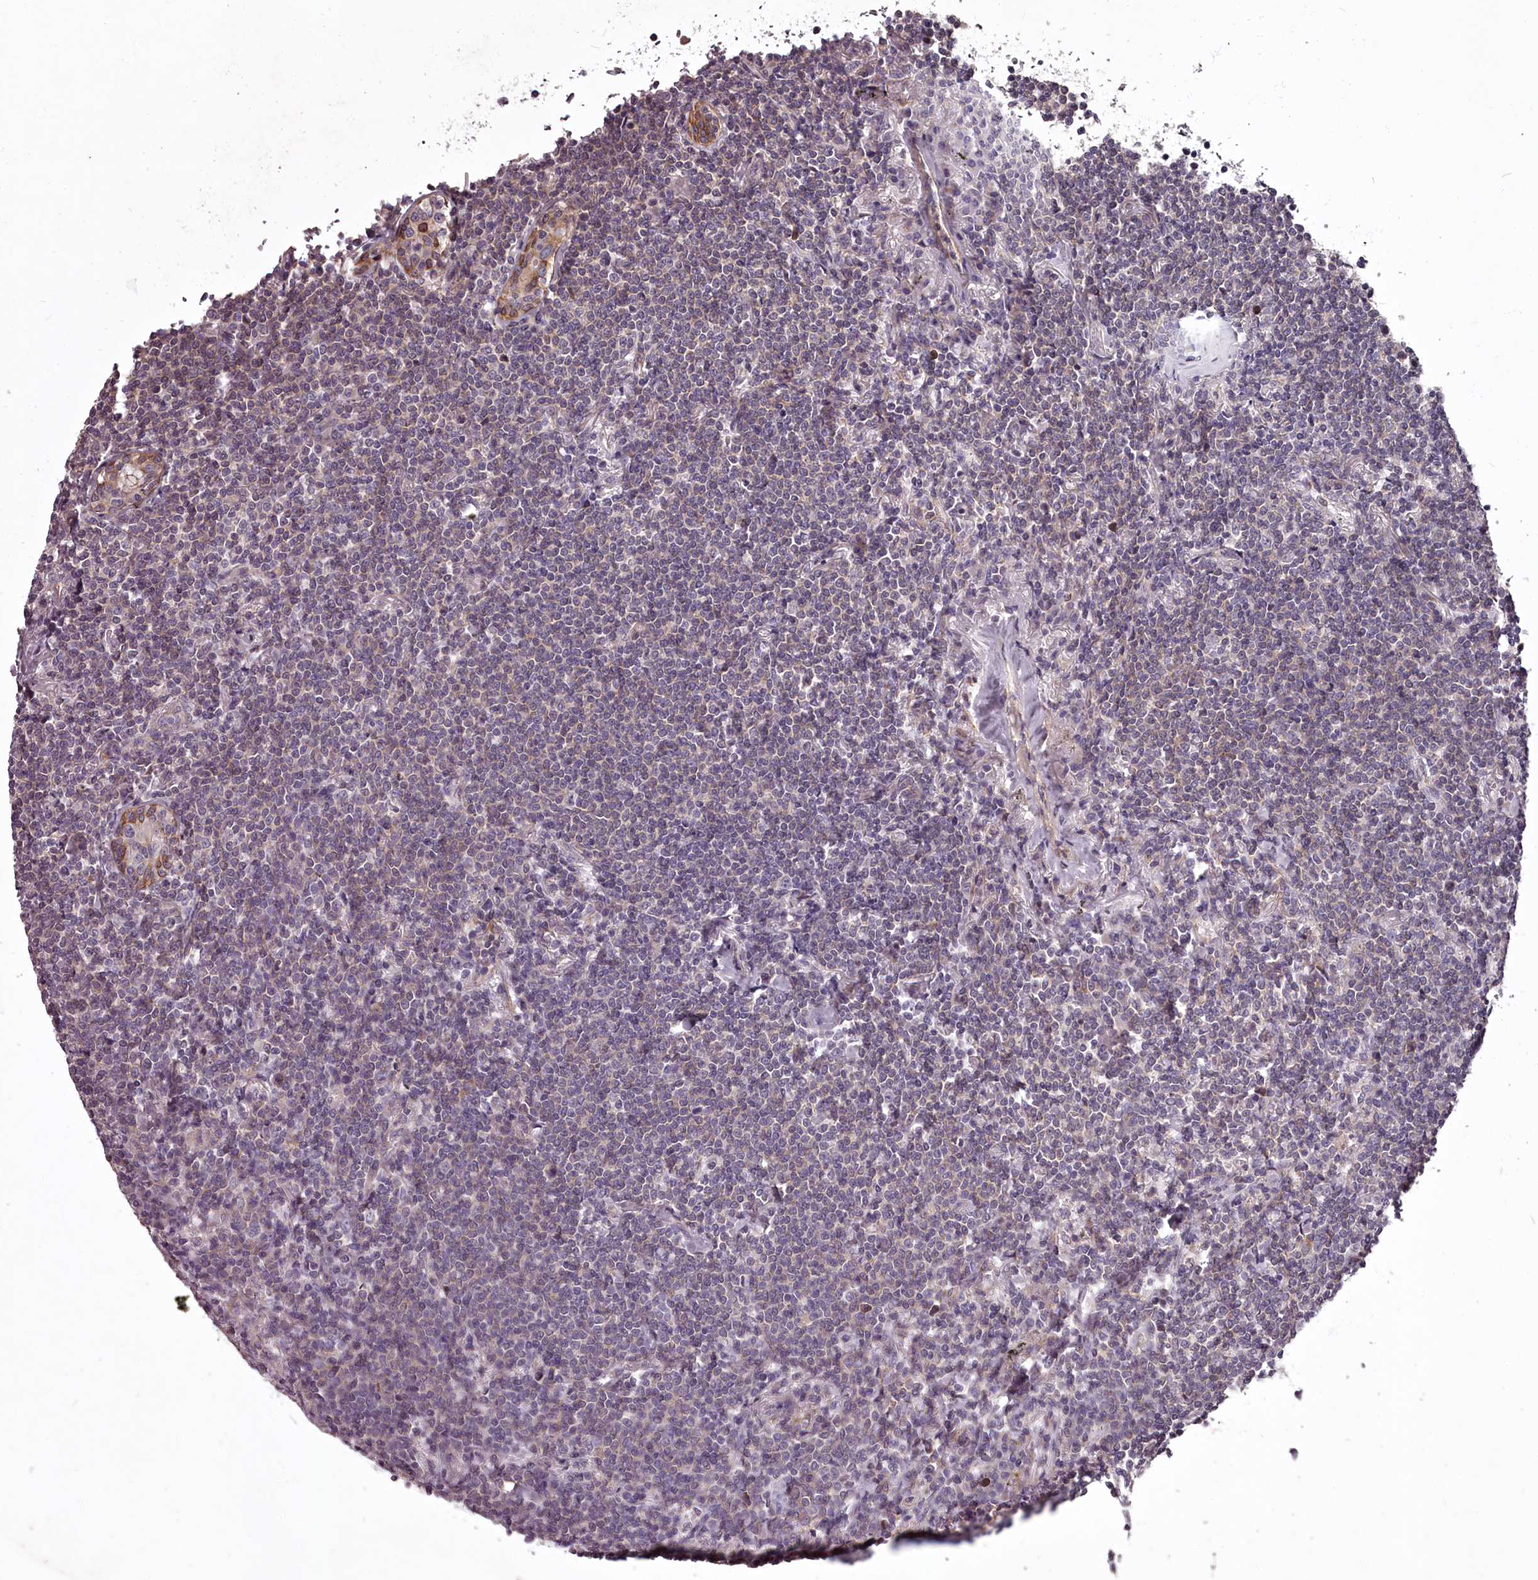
{"staining": {"intensity": "negative", "quantity": "none", "location": "none"}, "tissue": "lymphoma", "cell_type": "Tumor cells", "image_type": "cancer", "snomed": [{"axis": "morphology", "description": "Malignant lymphoma, non-Hodgkin's type, Low grade"}, {"axis": "topography", "description": "Lung"}], "caption": "DAB (3,3'-diaminobenzidine) immunohistochemical staining of human low-grade malignant lymphoma, non-Hodgkin's type exhibits no significant staining in tumor cells. (DAB (3,3'-diaminobenzidine) immunohistochemistry (IHC) visualized using brightfield microscopy, high magnification).", "gene": "STX6", "patient": {"sex": "female", "age": 71}}